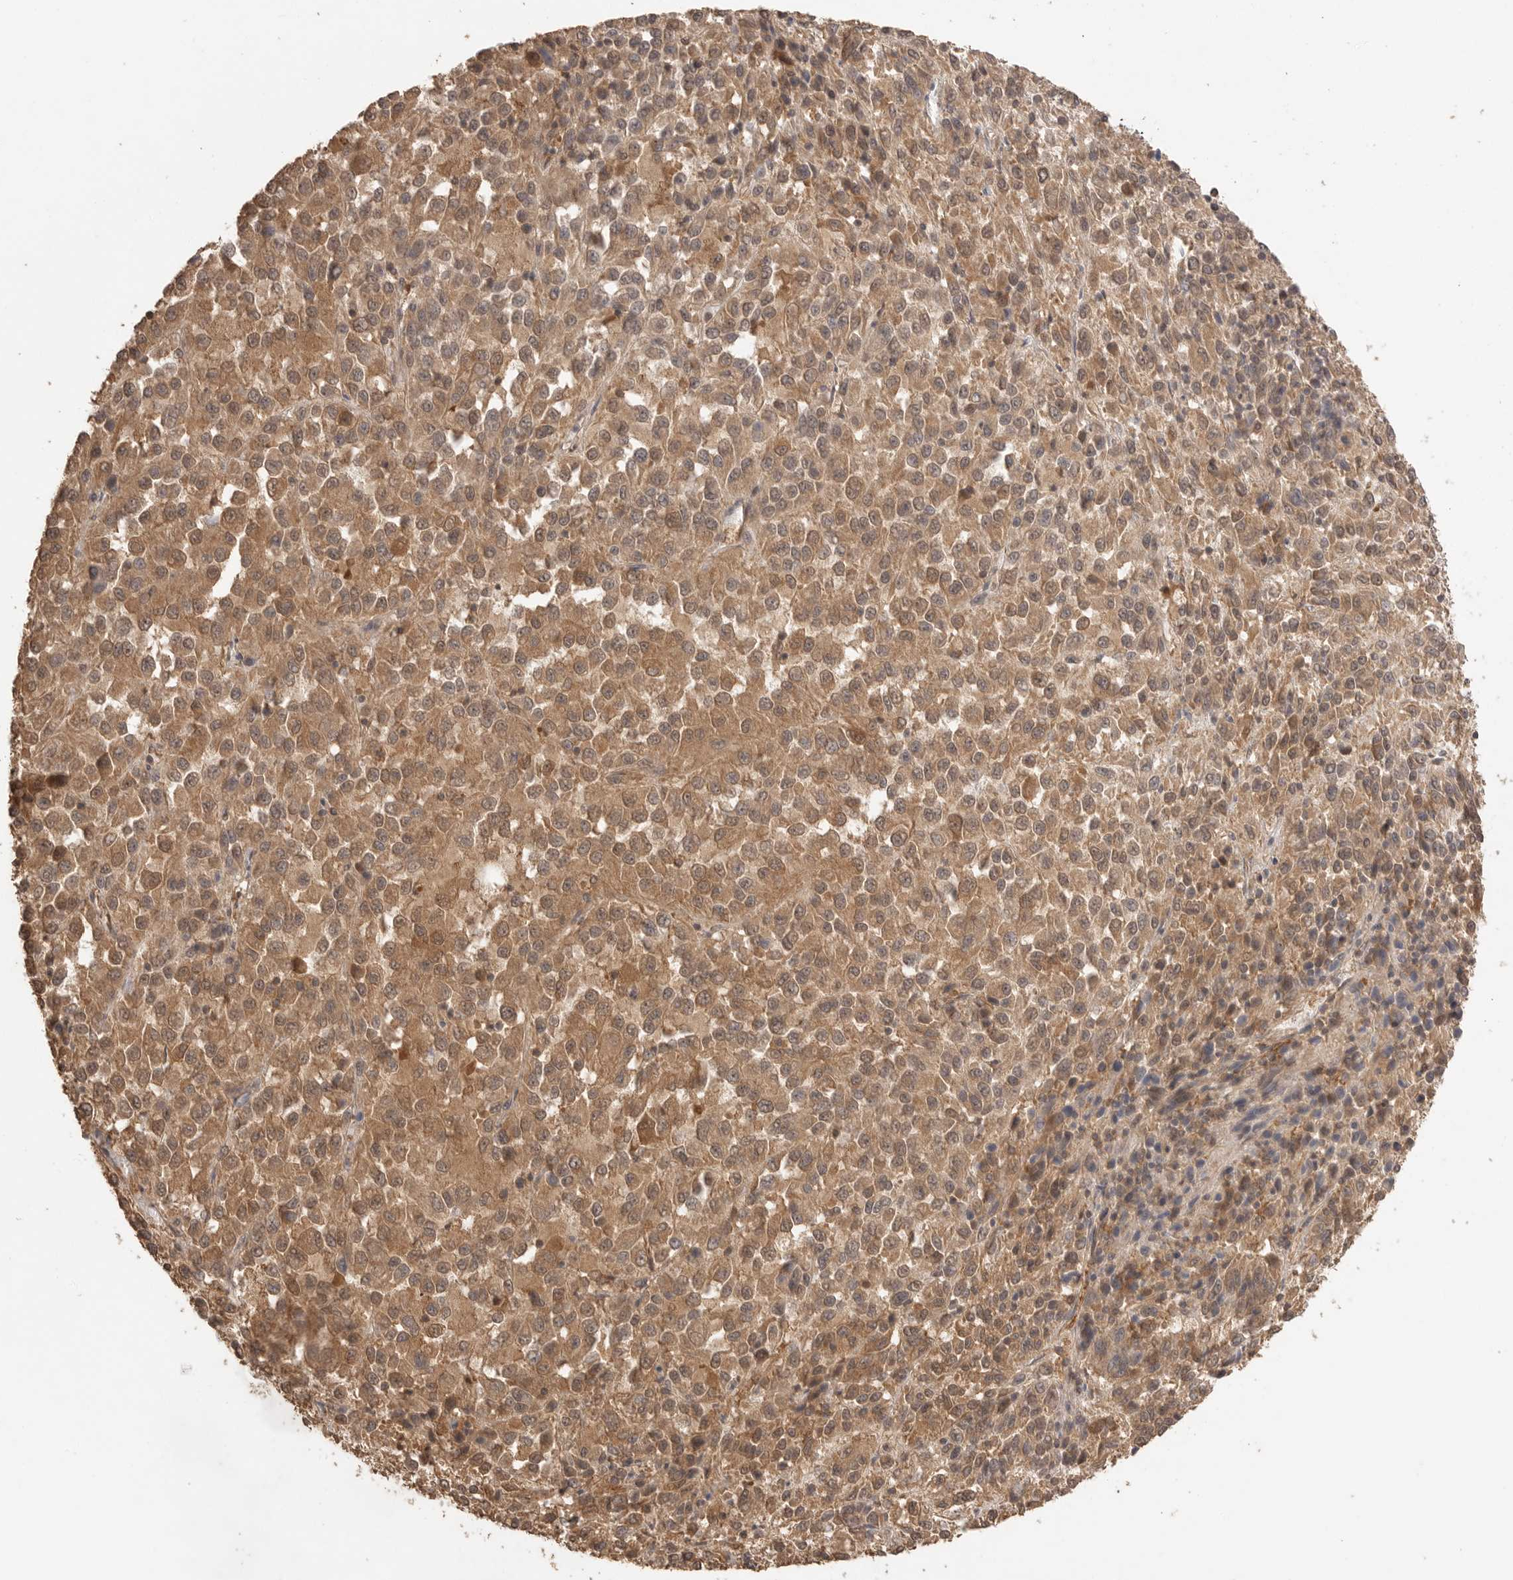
{"staining": {"intensity": "moderate", "quantity": ">75%", "location": "cytoplasmic/membranous,nuclear"}, "tissue": "melanoma", "cell_type": "Tumor cells", "image_type": "cancer", "snomed": [{"axis": "morphology", "description": "Malignant melanoma, Metastatic site"}, {"axis": "topography", "description": "Lung"}], "caption": "Protein expression analysis of malignant melanoma (metastatic site) reveals moderate cytoplasmic/membranous and nuclear positivity in about >75% of tumor cells. (DAB IHC with brightfield microscopy, high magnification).", "gene": "MAP2K1", "patient": {"sex": "male", "age": 64}}